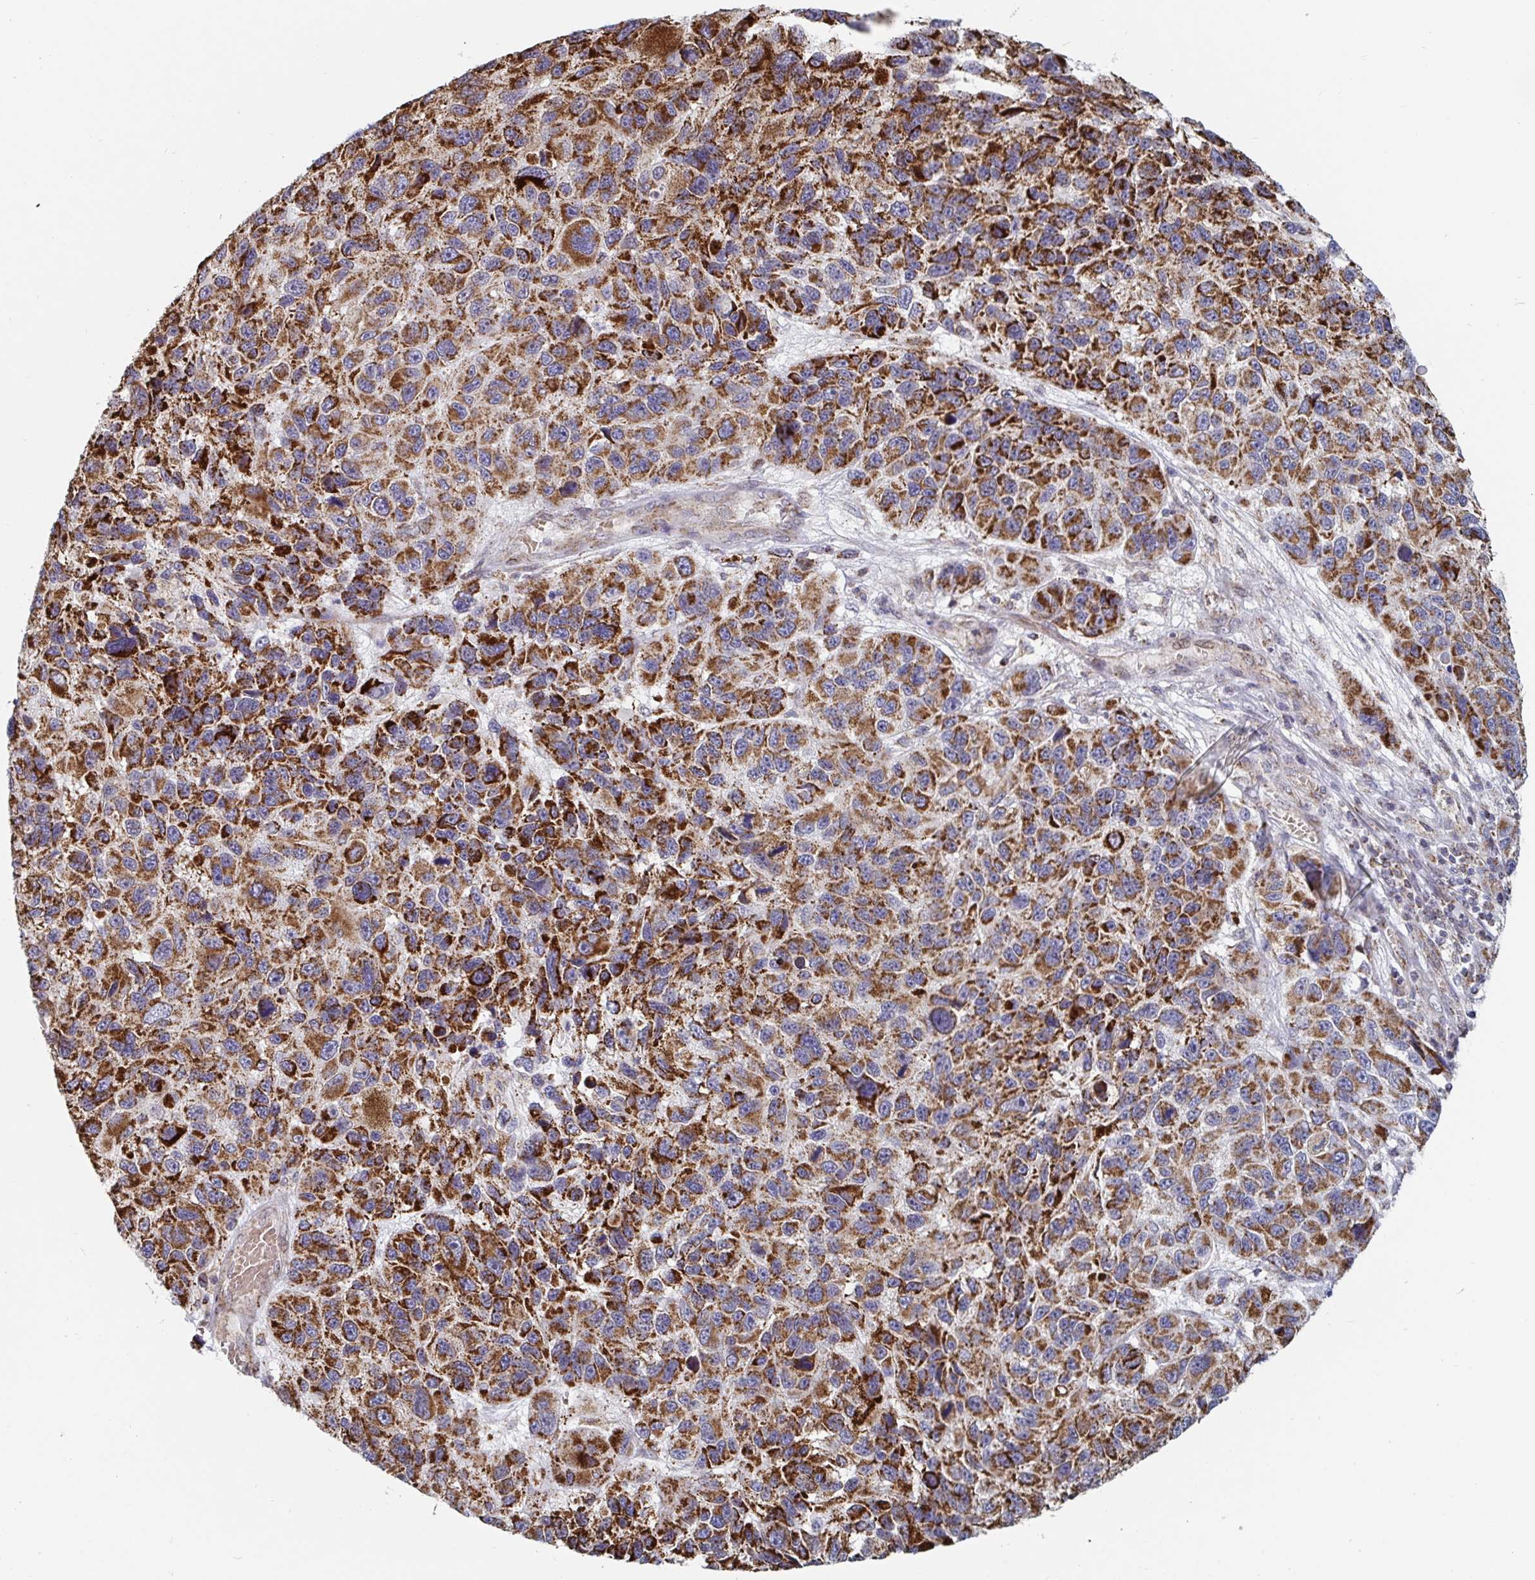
{"staining": {"intensity": "strong", "quantity": ">75%", "location": "cytoplasmic/membranous"}, "tissue": "melanoma", "cell_type": "Tumor cells", "image_type": "cancer", "snomed": [{"axis": "morphology", "description": "Malignant melanoma, NOS"}, {"axis": "topography", "description": "Skin"}], "caption": "Immunohistochemical staining of melanoma reveals high levels of strong cytoplasmic/membranous protein expression in approximately >75% of tumor cells. The staining is performed using DAB brown chromogen to label protein expression. The nuclei are counter-stained blue using hematoxylin.", "gene": "STARD8", "patient": {"sex": "male", "age": 53}}